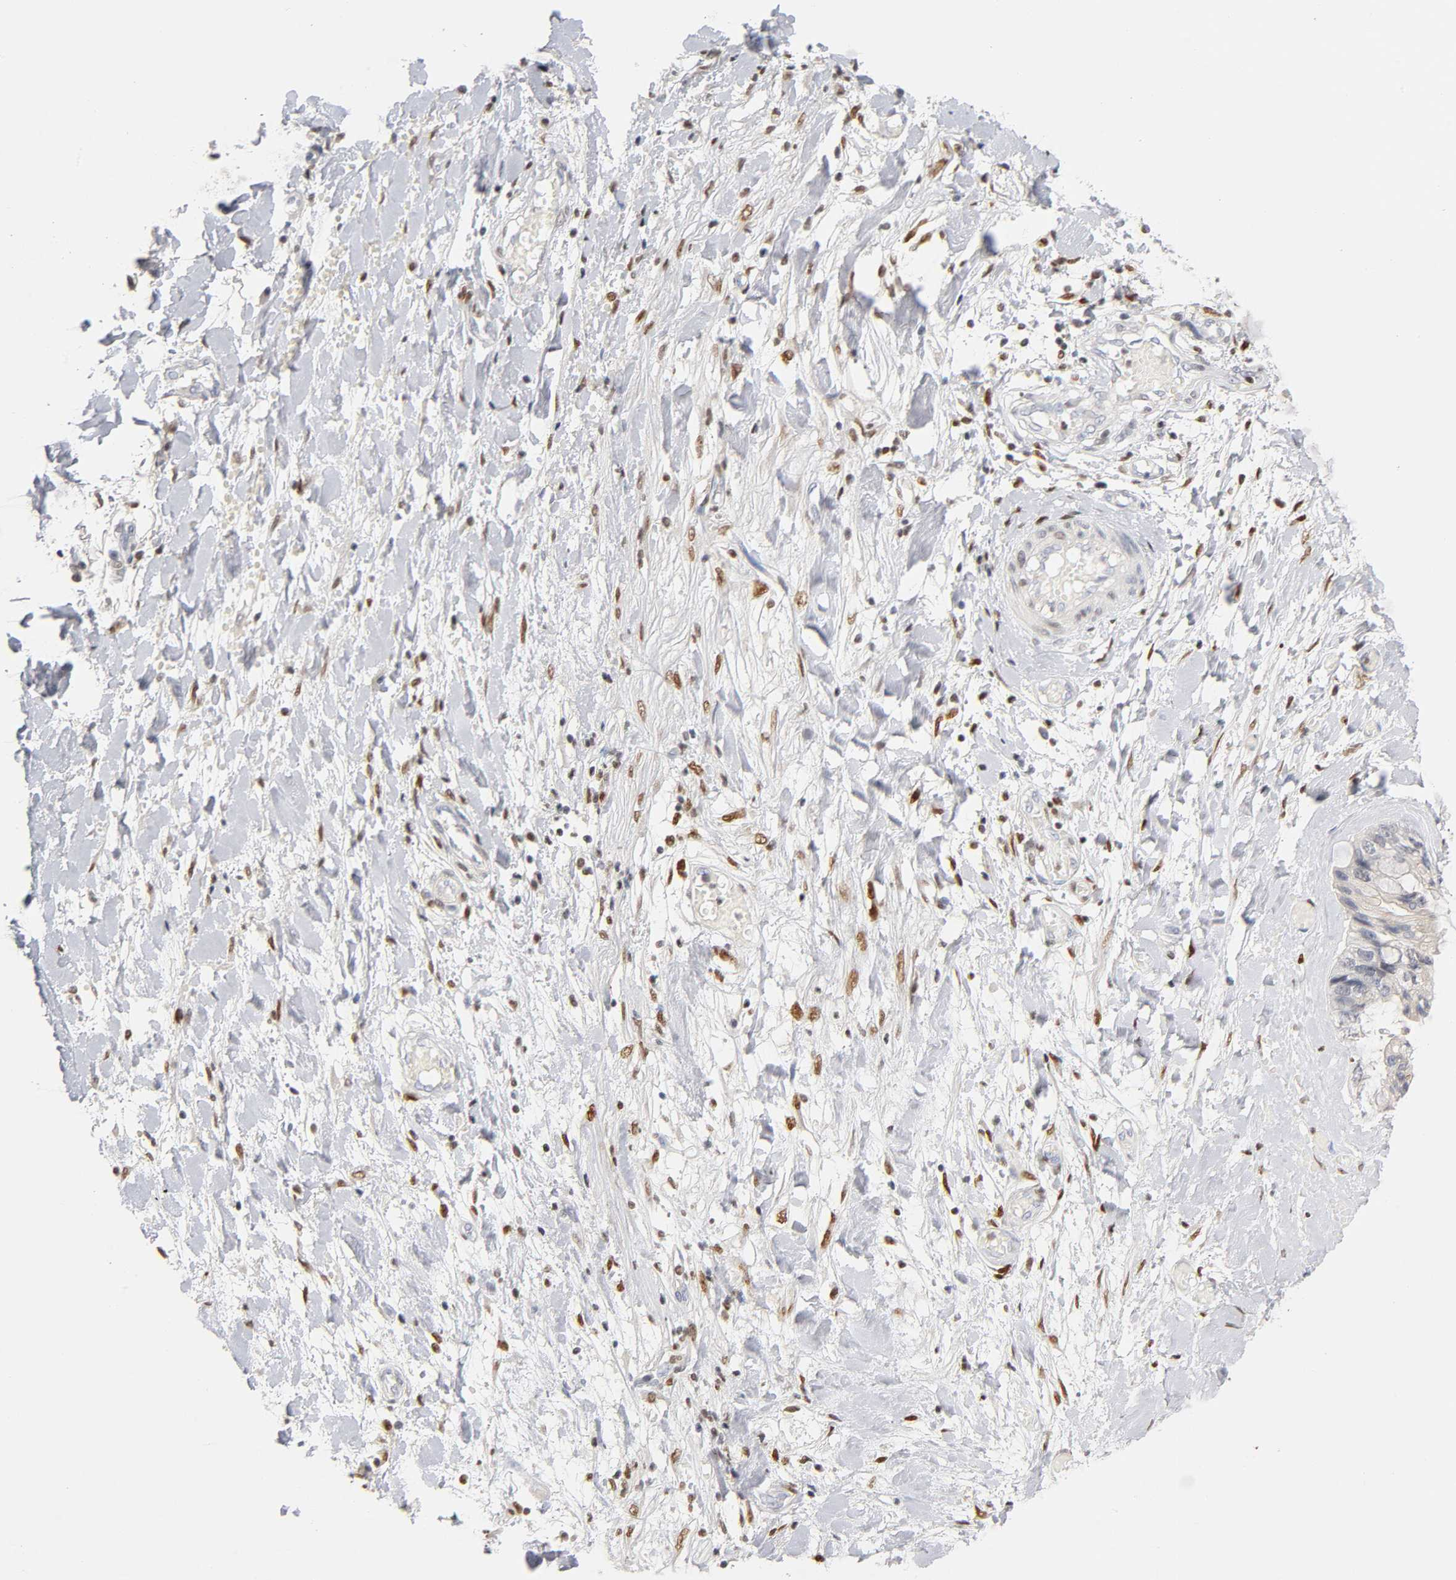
{"staining": {"intensity": "negative", "quantity": "none", "location": "none"}, "tissue": "ovarian cancer", "cell_type": "Tumor cells", "image_type": "cancer", "snomed": [{"axis": "morphology", "description": "Cystadenocarcinoma, mucinous, NOS"}, {"axis": "topography", "description": "Ovary"}], "caption": "The photomicrograph shows no significant expression in tumor cells of ovarian cancer (mucinous cystadenocarcinoma).", "gene": "RUNX1", "patient": {"sex": "female", "age": 39}}